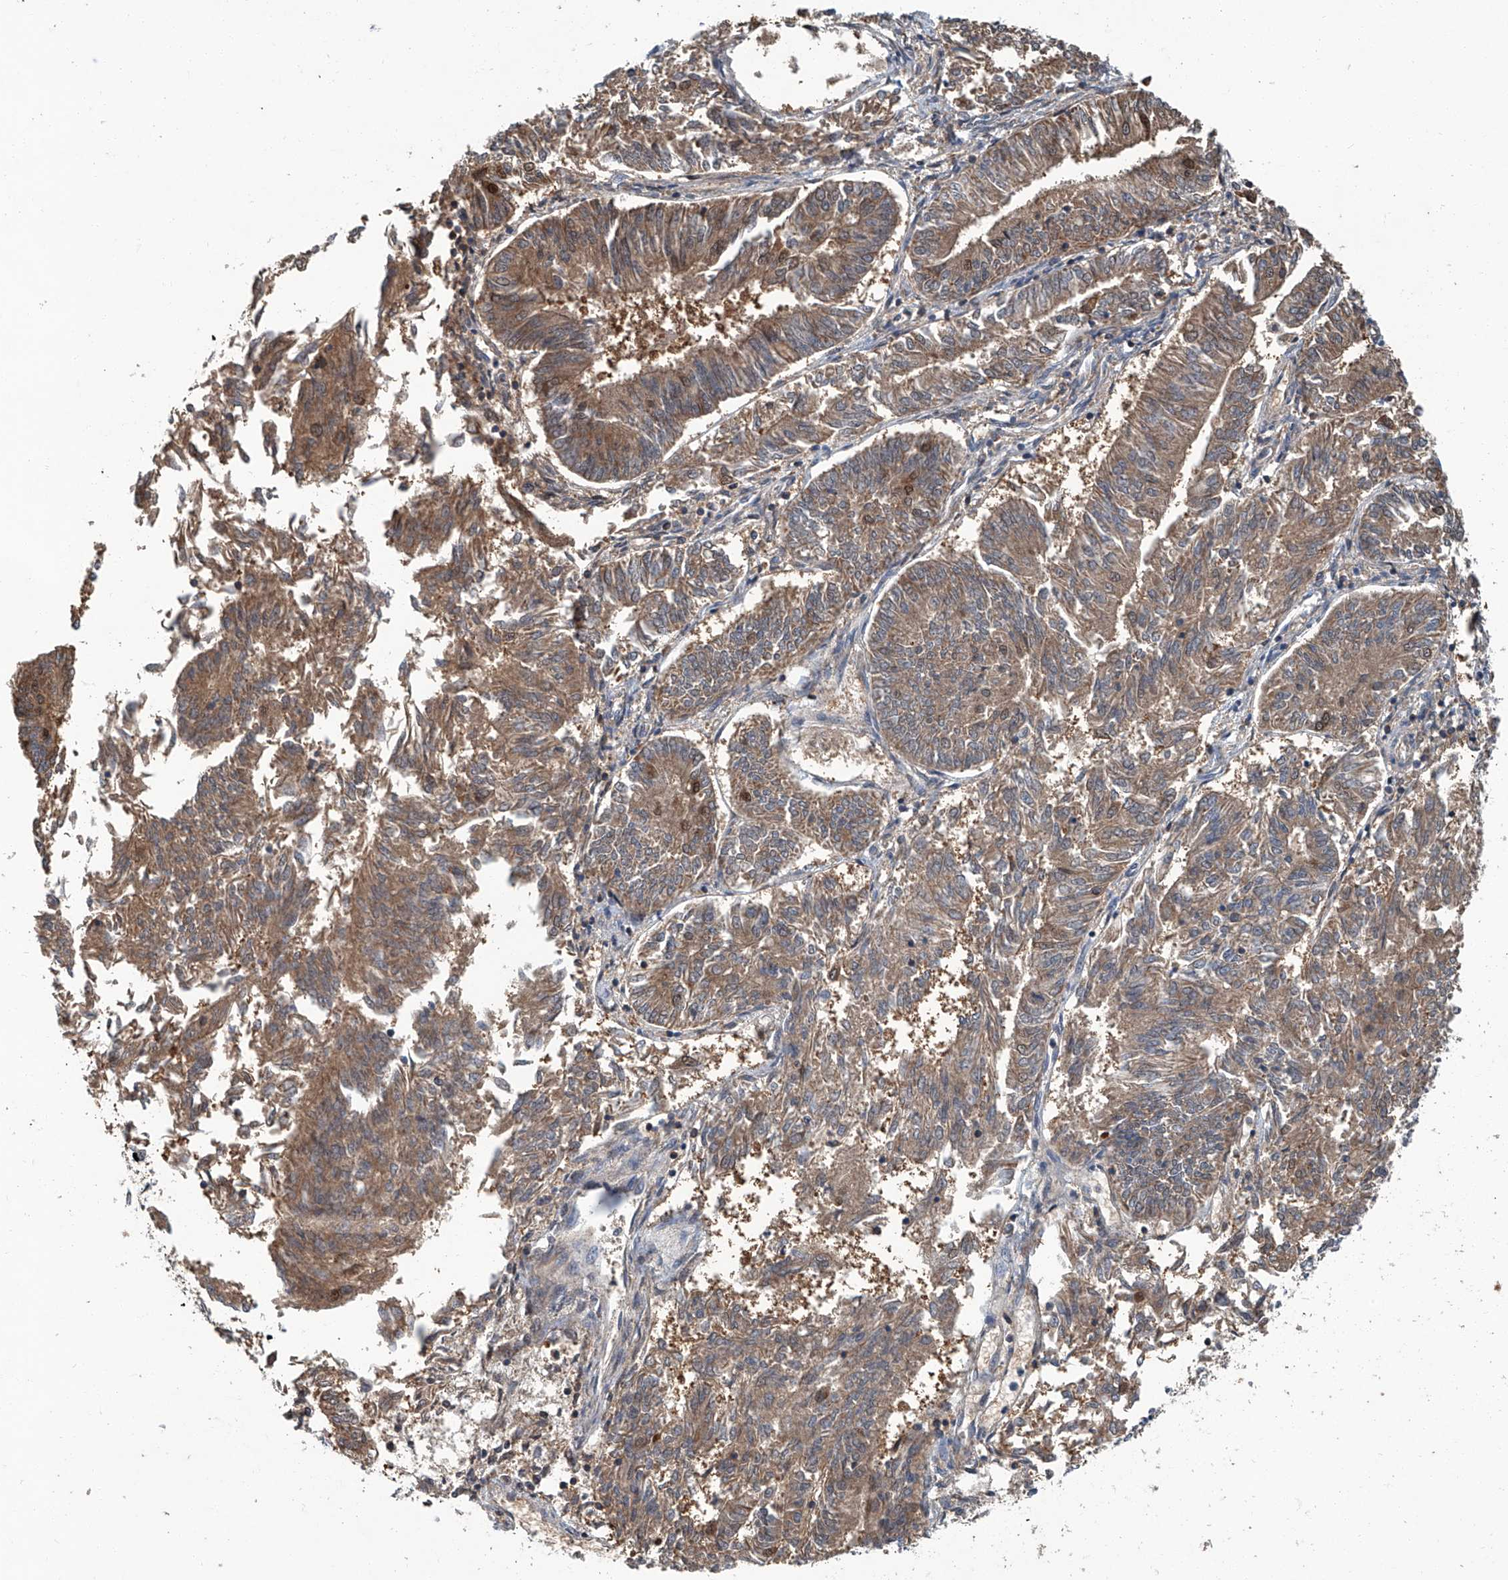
{"staining": {"intensity": "moderate", "quantity": ">75%", "location": "cytoplasmic/membranous"}, "tissue": "endometrial cancer", "cell_type": "Tumor cells", "image_type": "cancer", "snomed": [{"axis": "morphology", "description": "Adenocarcinoma, NOS"}, {"axis": "topography", "description": "Endometrium"}], "caption": "Endometrial cancer (adenocarcinoma) was stained to show a protein in brown. There is medium levels of moderate cytoplasmic/membranous staining in about >75% of tumor cells.", "gene": "CLK1", "patient": {"sex": "female", "age": 58}}